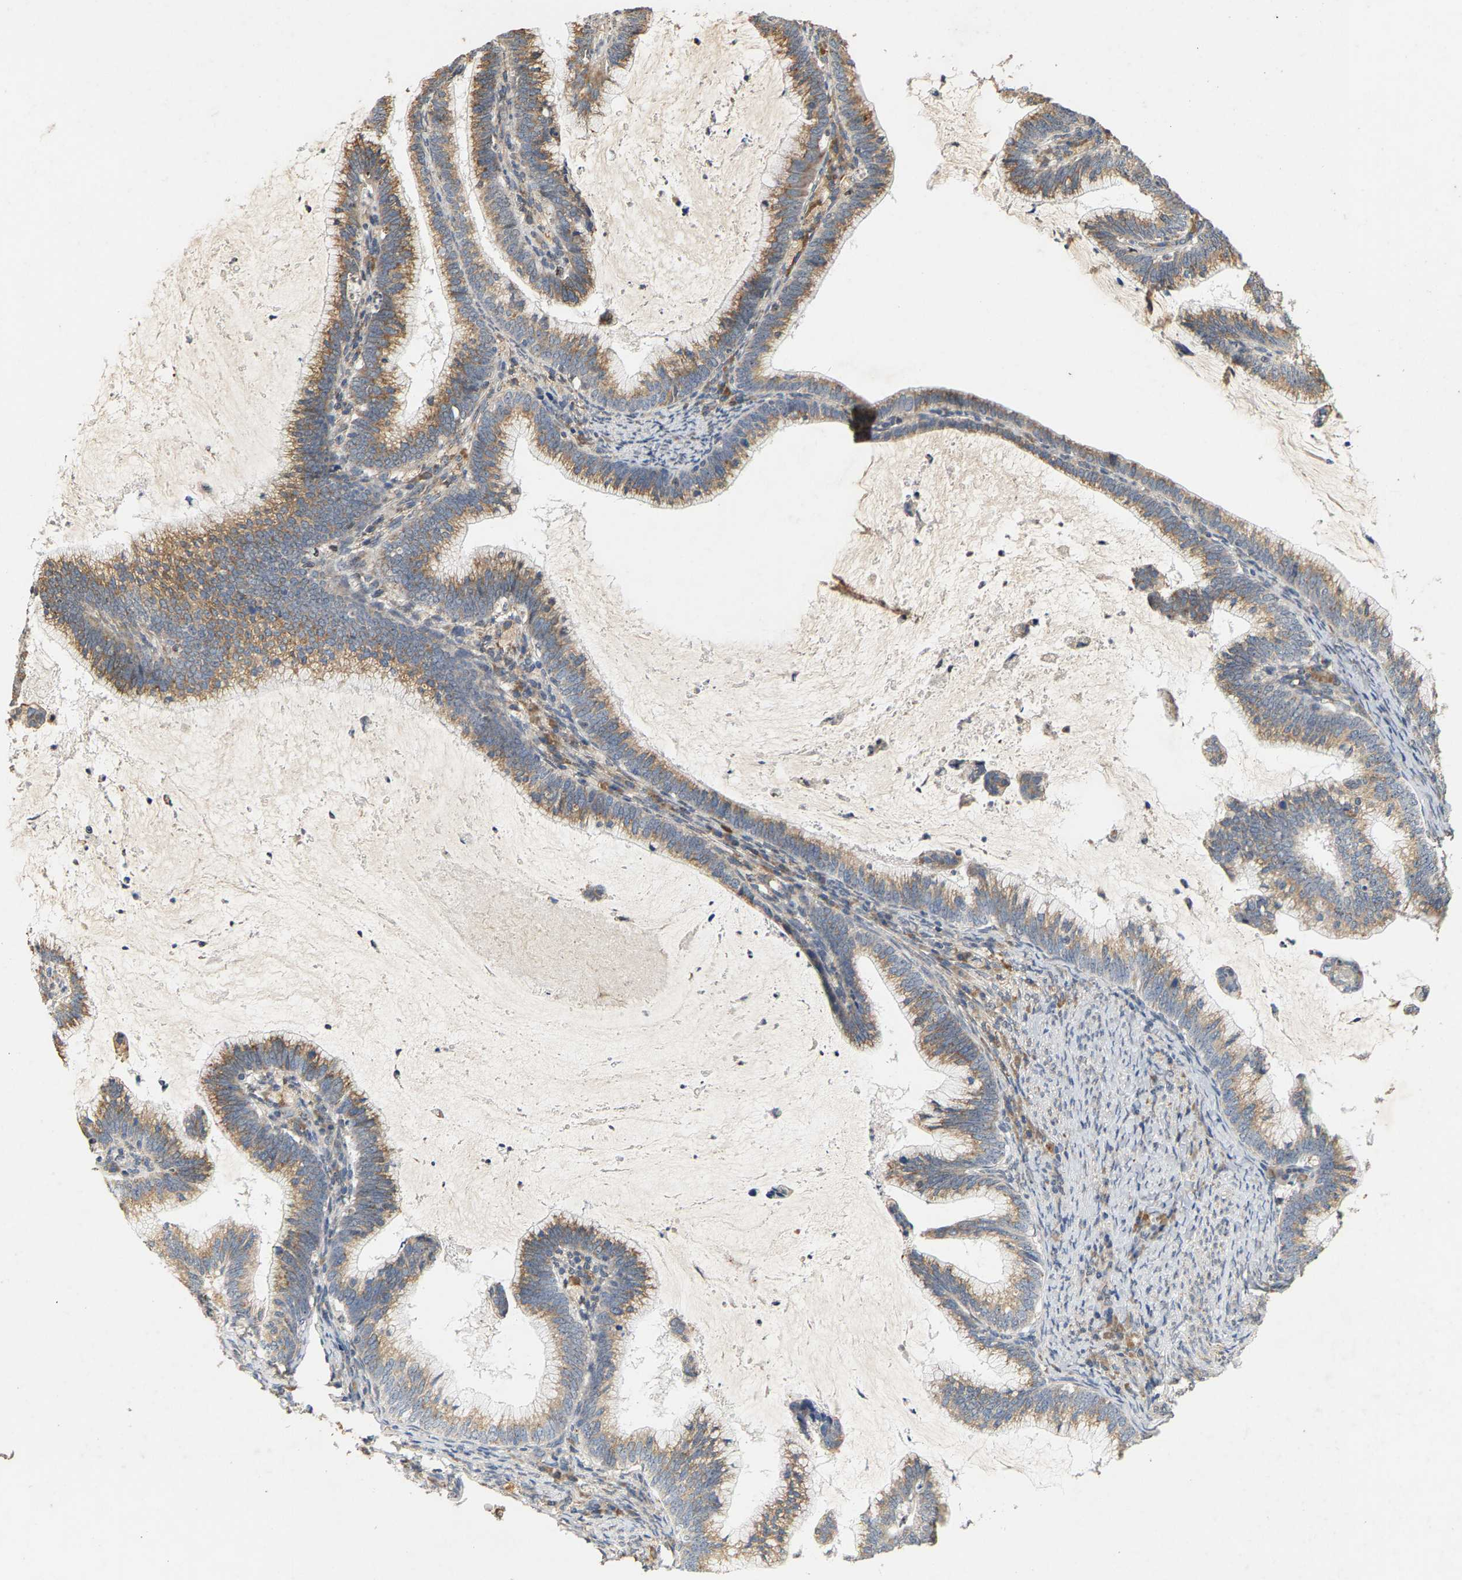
{"staining": {"intensity": "moderate", "quantity": ">75%", "location": "cytoplasmic/membranous"}, "tissue": "cervical cancer", "cell_type": "Tumor cells", "image_type": "cancer", "snomed": [{"axis": "morphology", "description": "Adenocarcinoma, NOS"}, {"axis": "topography", "description": "Cervix"}], "caption": "IHC staining of cervical cancer, which reveals medium levels of moderate cytoplasmic/membranous expression in approximately >75% of tumor cells indicating moderate cytoplasmic/membranous protein positivity. The staining was performed using DAB (brown) for protein detection and nuclei were counterstained in hematoxylin (blue).", "gene": "CIDEC", "patient": {"sex": "female", "age": 36}}